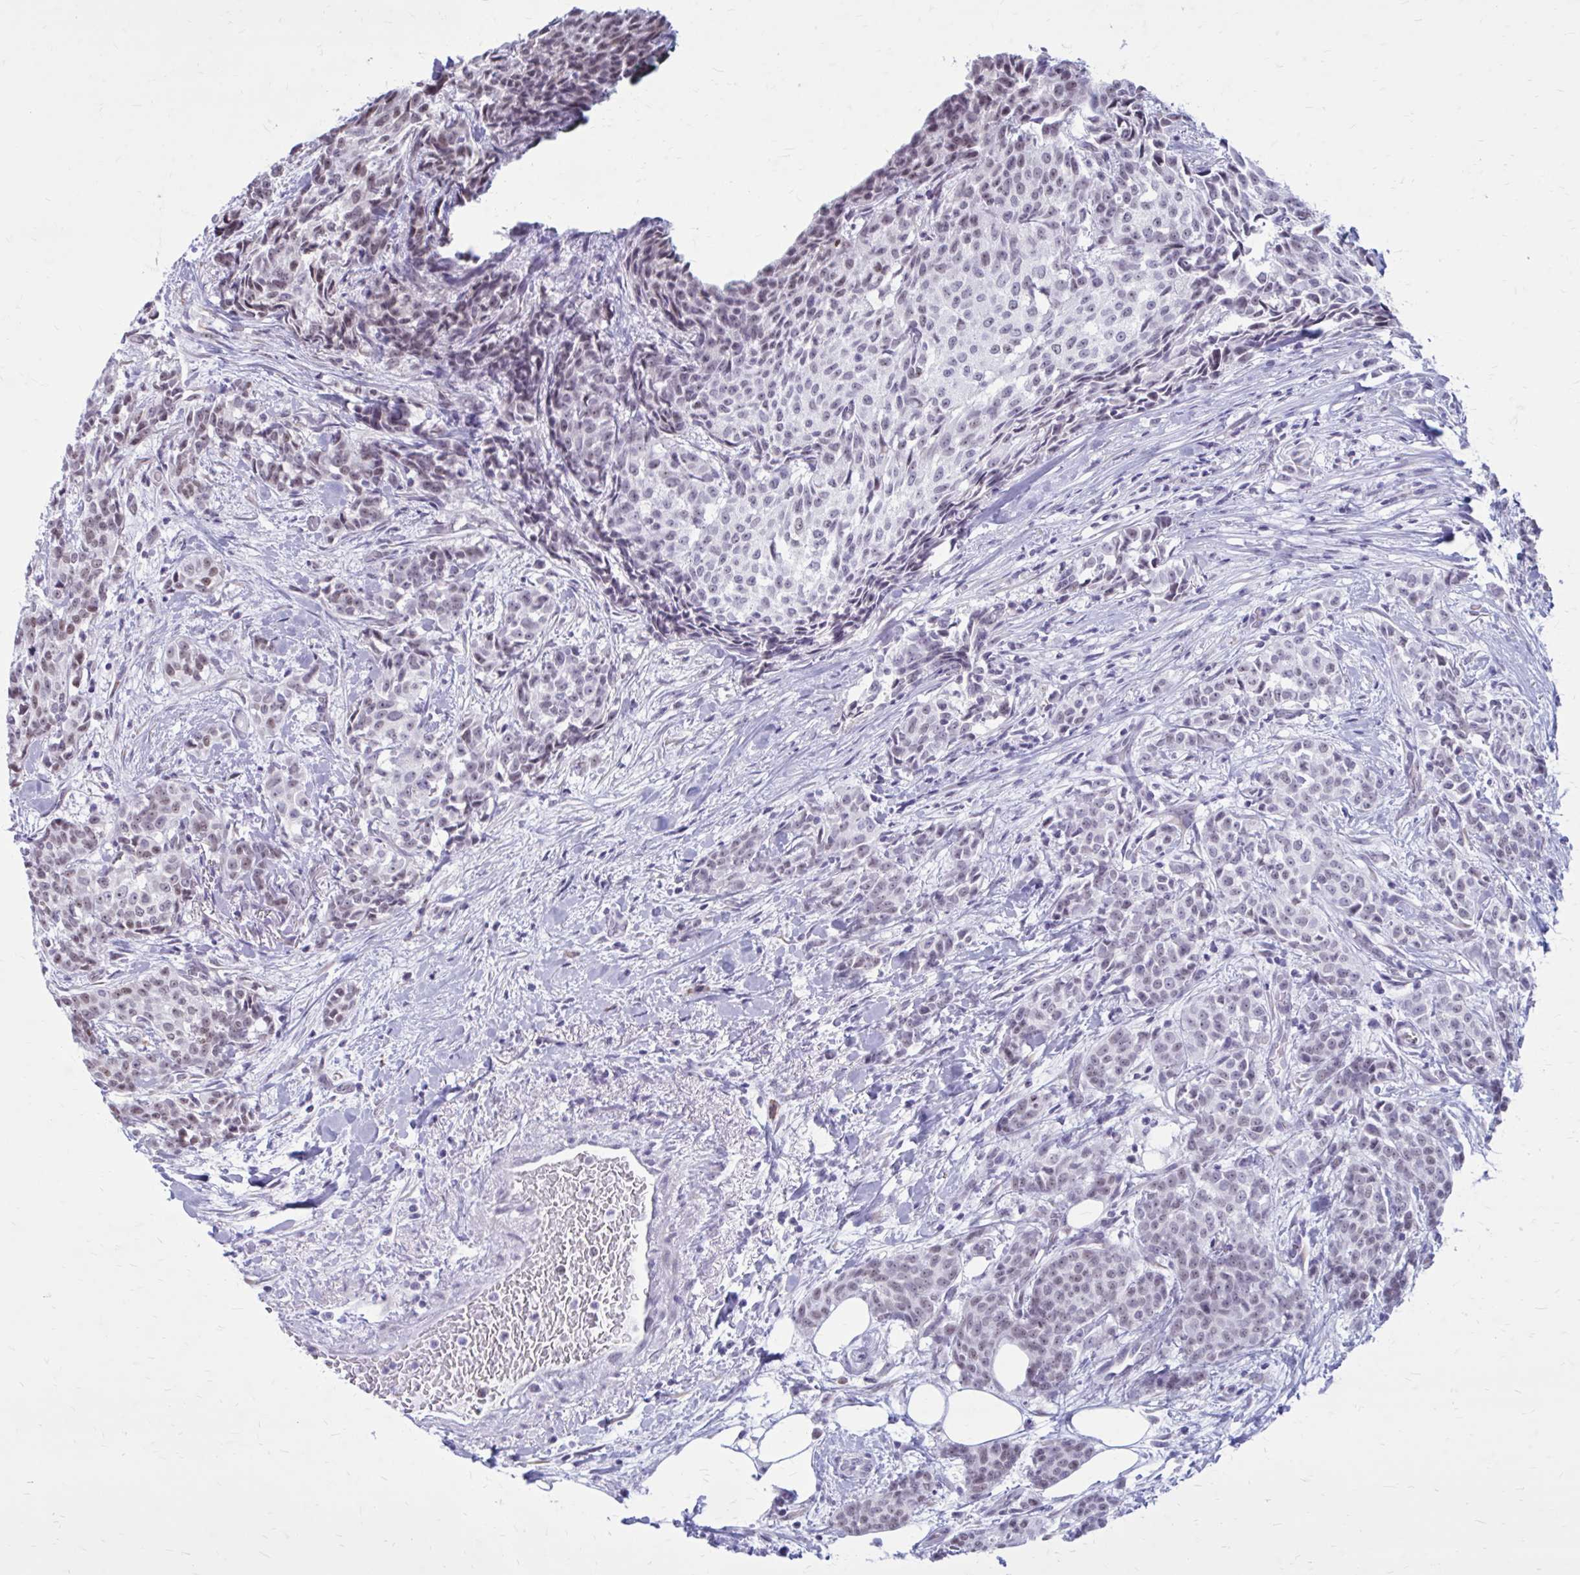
{"staining": {"intensity": "weak", "quantity": "<25%", "location": "nuclear"}, "tissue": "breast cancer", "cell_type": "Tumor cells", "image_type": "cancer", "snomed": [{"axis": "morphology", "description": "Duct carcinoma"}, {"axis": "topography", "description": "Breast"}], "caption": "Breast invasive ductal carcinoma was stained to show a protein in brown. There is no significant staining in tumor cells.", "gene": "PROSER1", "patient": {"sex": "female", "age": 91}}